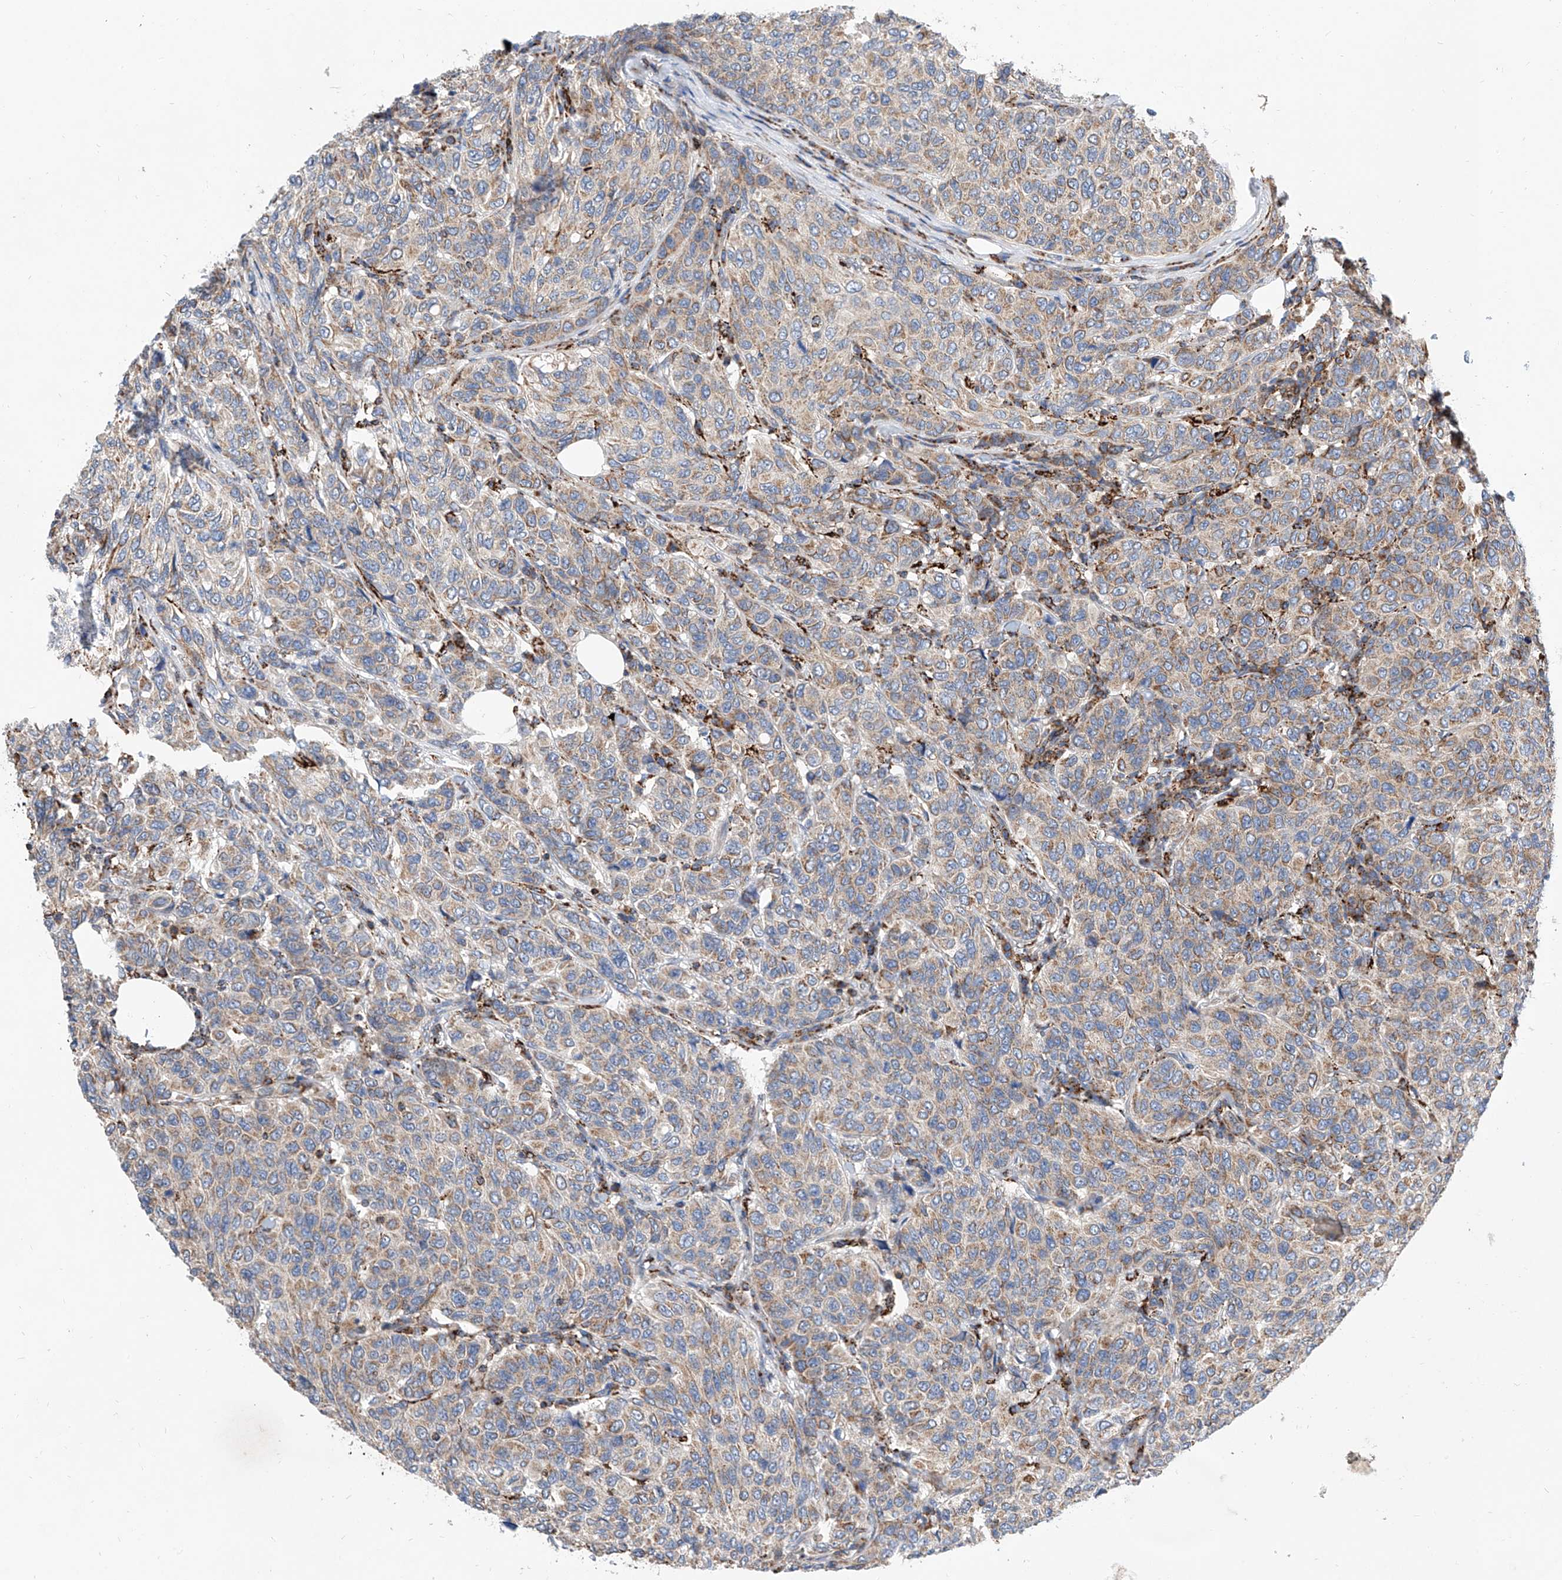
{"staining": {"intensity": "weak", "quantity": ">75%", "location": "cytoplasmic/membranous"}, "tissue": "breast cancer", "cell_type": "Tumor cells", "image_type": "cancer", "snomed": [{"axis": "morphology", "description": "Duct carcinoma"}, {"axis": "topography", "description": "Breast"}], "caption": "Protein staining by IHC displays weak cytoplasmic/membranous positivity in approximately >75% of tumor cells in breast cancer (intraductal carcinoma).", "gene": "CPNE5", "patient": {"sex": "female", "age": 55}}